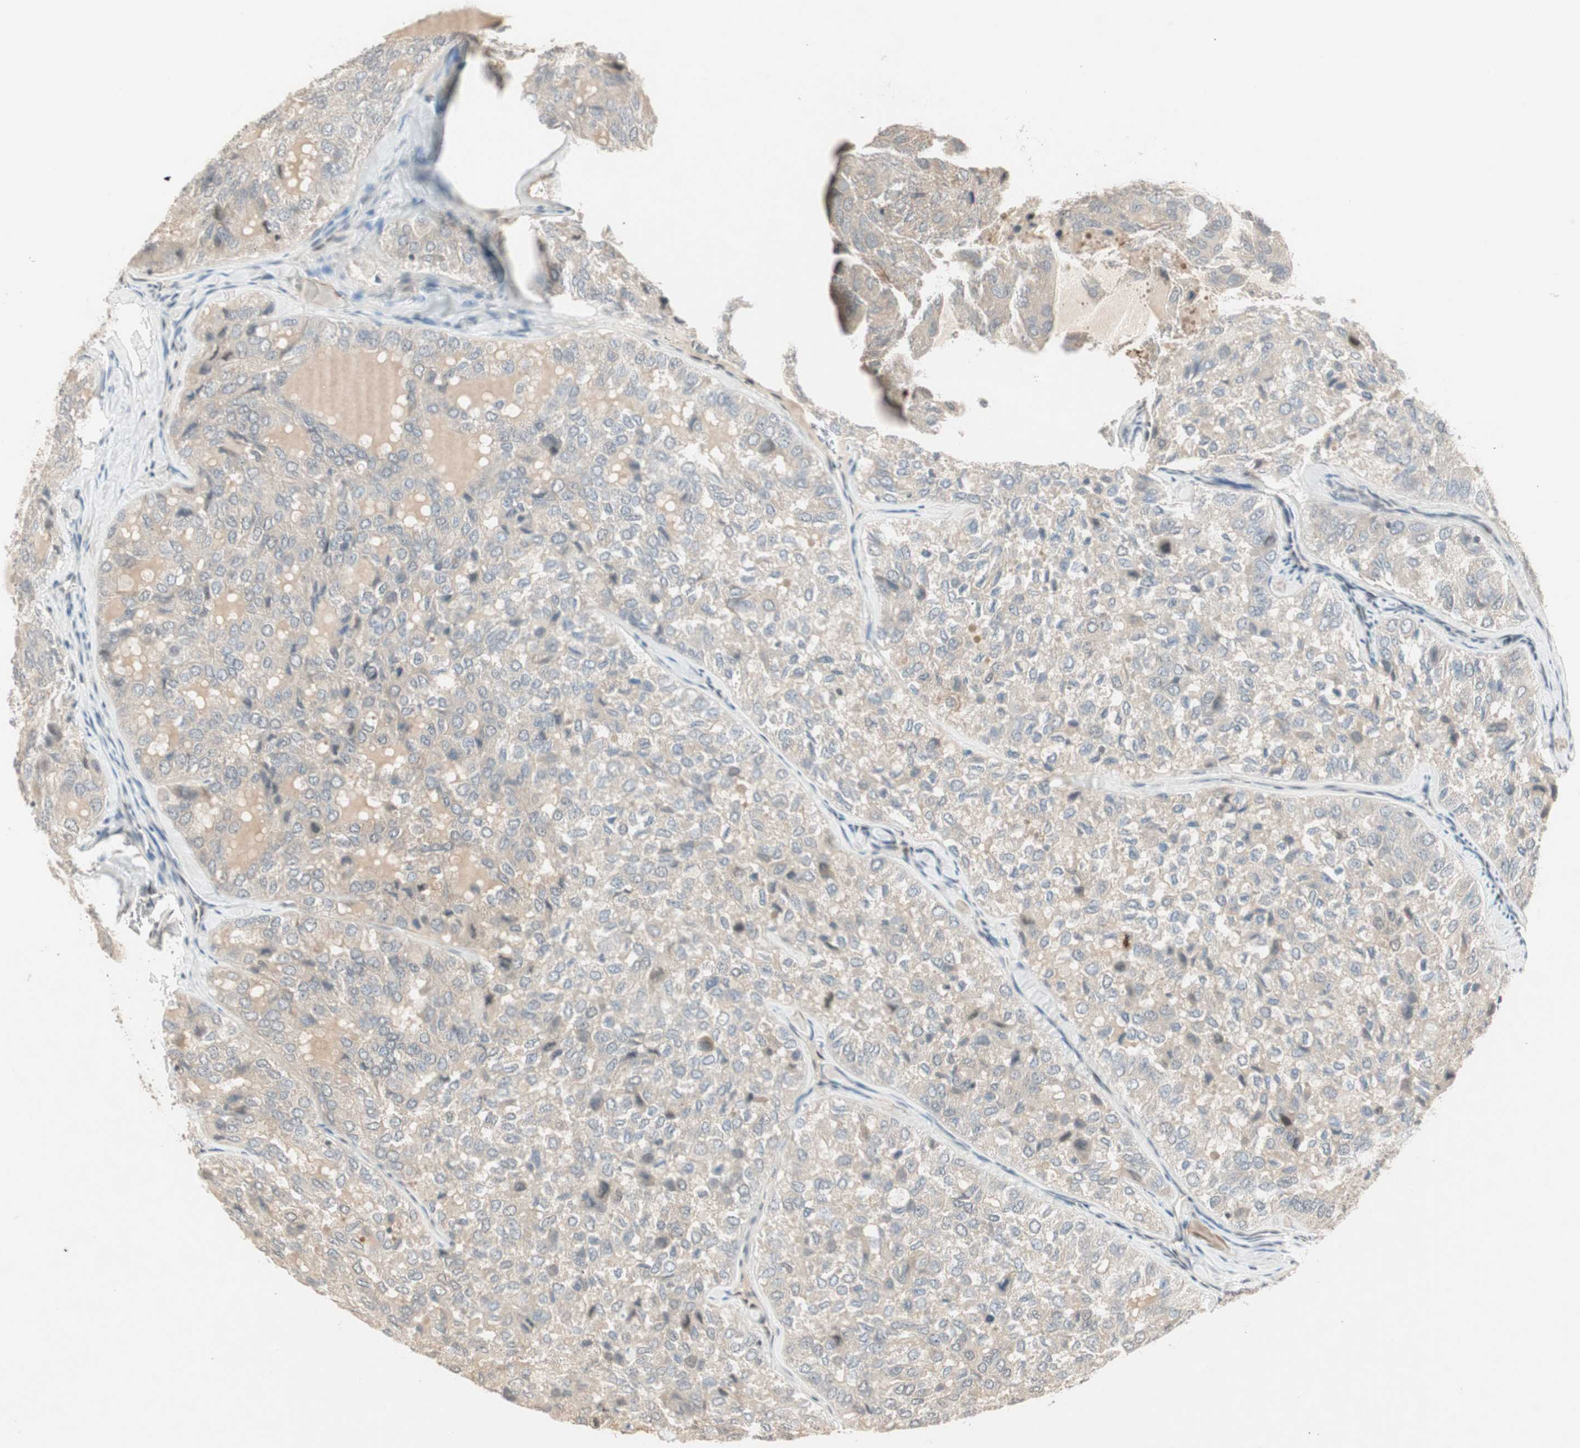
{"staining": {"intensity": "weak", "quantity": "<25%", "location": "cytoplasmic/membranous"}, "tissue": "thyroid cancer", "cell_type": "Tumor cells", "image_type": "cancer", "snomed": [{"axis": "morphology", "description": "Follicular adenoma carcinoma, NOS"}, {"axis": "topography", "description": "Thyroid gland"}], "caption": "There is no significant expression in tumor cells of follicular adenoma carcinoma (thyroid). Brightfield microscopy of immunohistochemistry stained with DAB (3,3'-diaminobenzidine) (brown) and hematoxylin (blue), captured at high magnification.", "gene": "ACSL5", "patient": {"sex": "male", "age": 75}}